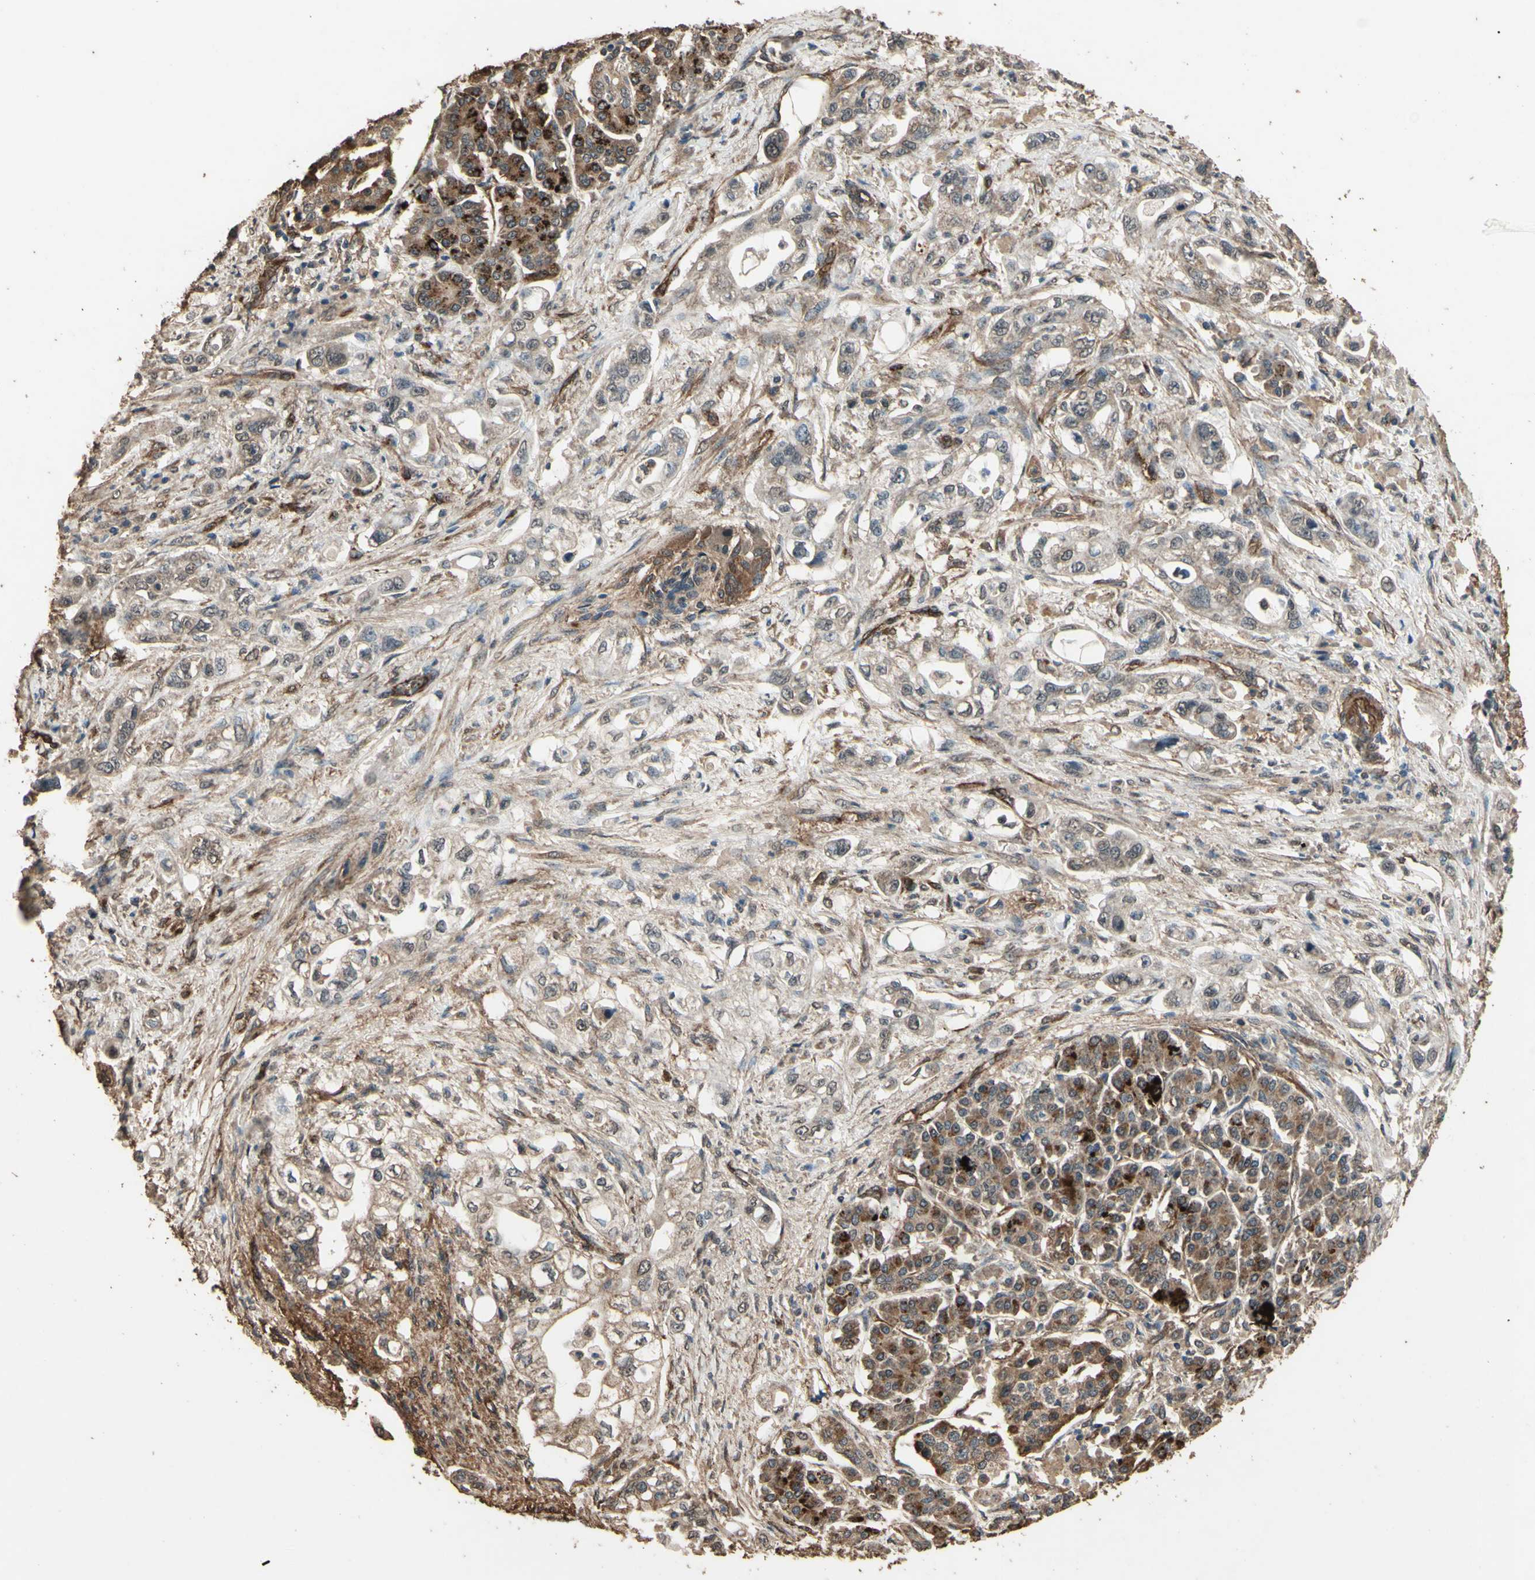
{"staining": {"intensity": "moderate", "quantity": ">75%", "location": "cytoplasmic/membranous"}, "tissue": "pancreatic cancer", "cell_type": "Tumor cells", "image_type": "cancer", "snomed": [{"axis": "morphology", "description": "Normal tissue, NOS"}, {"axis": "topography", "description": "Pancreas"}], "caption": "IHC (DAB) staining of human pancreatic cancer shows moderate cytoplasmic/membranous protein positivity in about >75% of tumor cells. (DAB IHC with brightfield microscopy, high magnification).", "gene": "TSPO", "patient": {"sex": "male", "age": 42}}